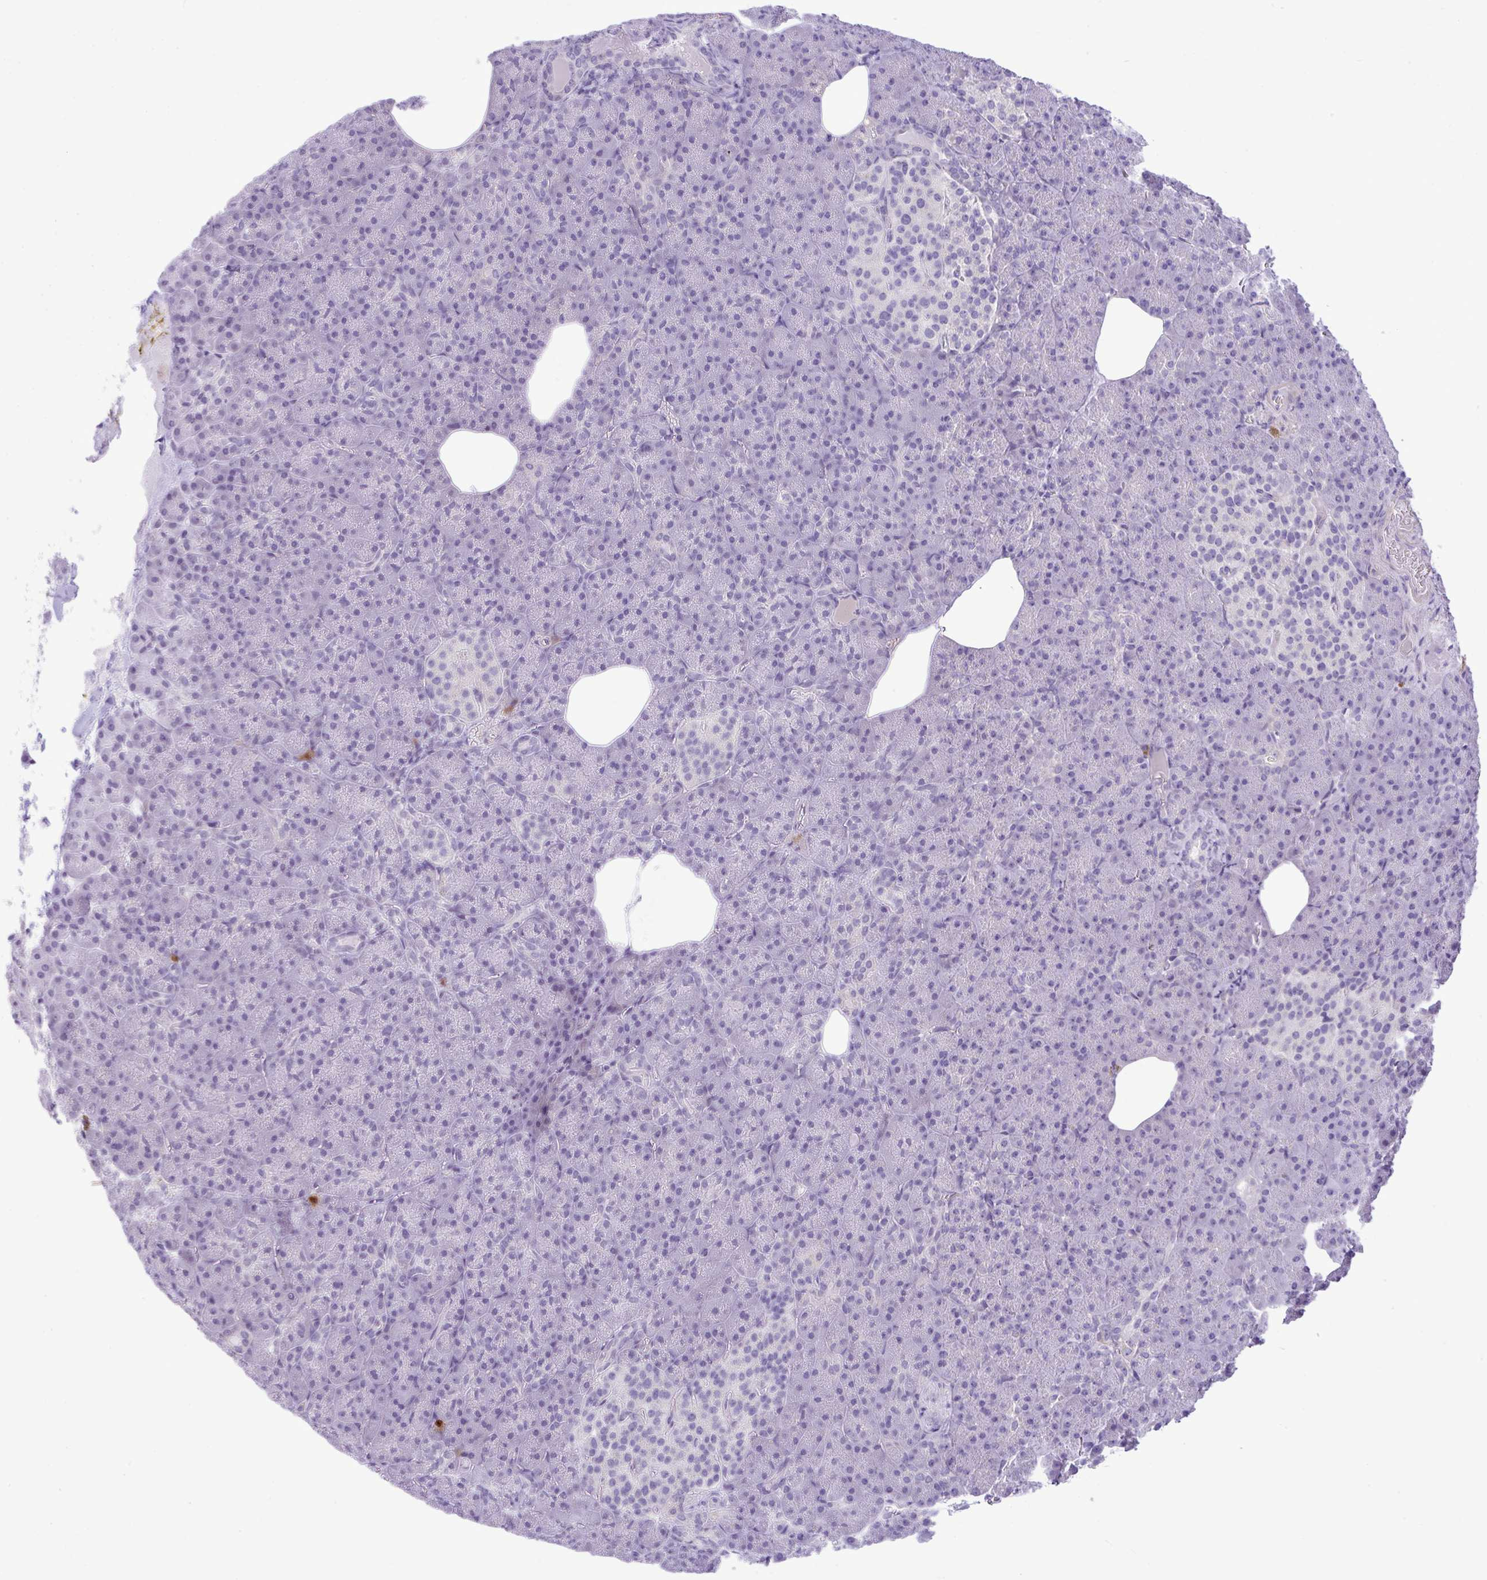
{"staining": {"intensity": "negative", "quantity": "none", "location": "none"}, "tissue": "pancreas", "cell_type": "Exocrine glandular cells", "image_type": "normal", "snomed": [{"axis": "morphology", "description": "Normal tissue, NOS"}, {"axis": "topography", "description": "Pancreas"}], "caption": "Pancreas stained for a protein using immunohistochemistry displays no positivity exocrine glandular cells.", "gene": "SPAG1", "patient": {"sex": "female", "age": 74}}